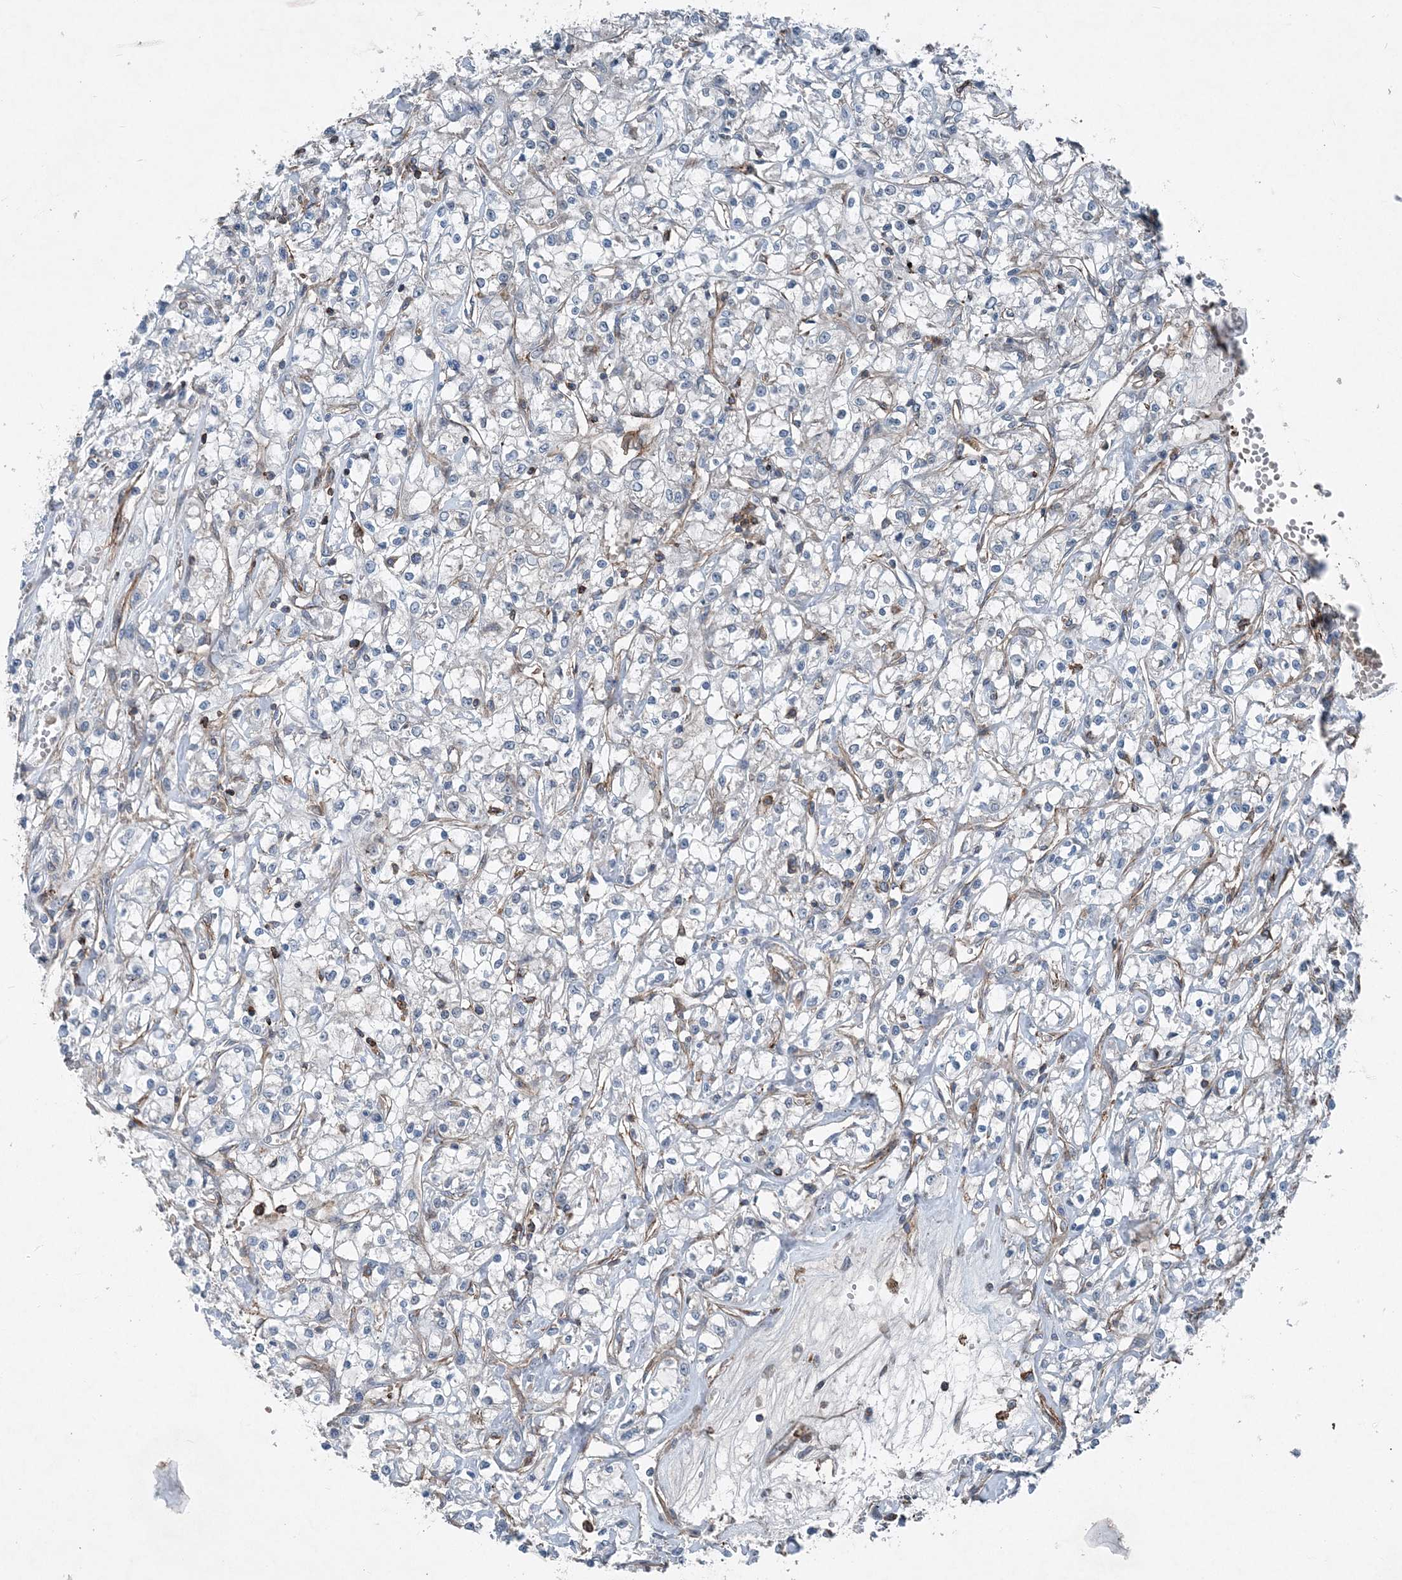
{"staining": {"intensity": "negative", "quantity": "none", "location": "none"}, "tissue": "renal cancer", "cell_type": "Tumor cells", "image_type": "cancer", "snomed": [{"axis": "morphology", "description": "Adenocarcinoma, NOS"}, {"axis": "topography", "description": "Kidney"}], "caption": "Tumor cells are negative for protein expression in human renal cancer.", "gene": "DGUOK", "patient": {"sex": "female", "age": 59}}